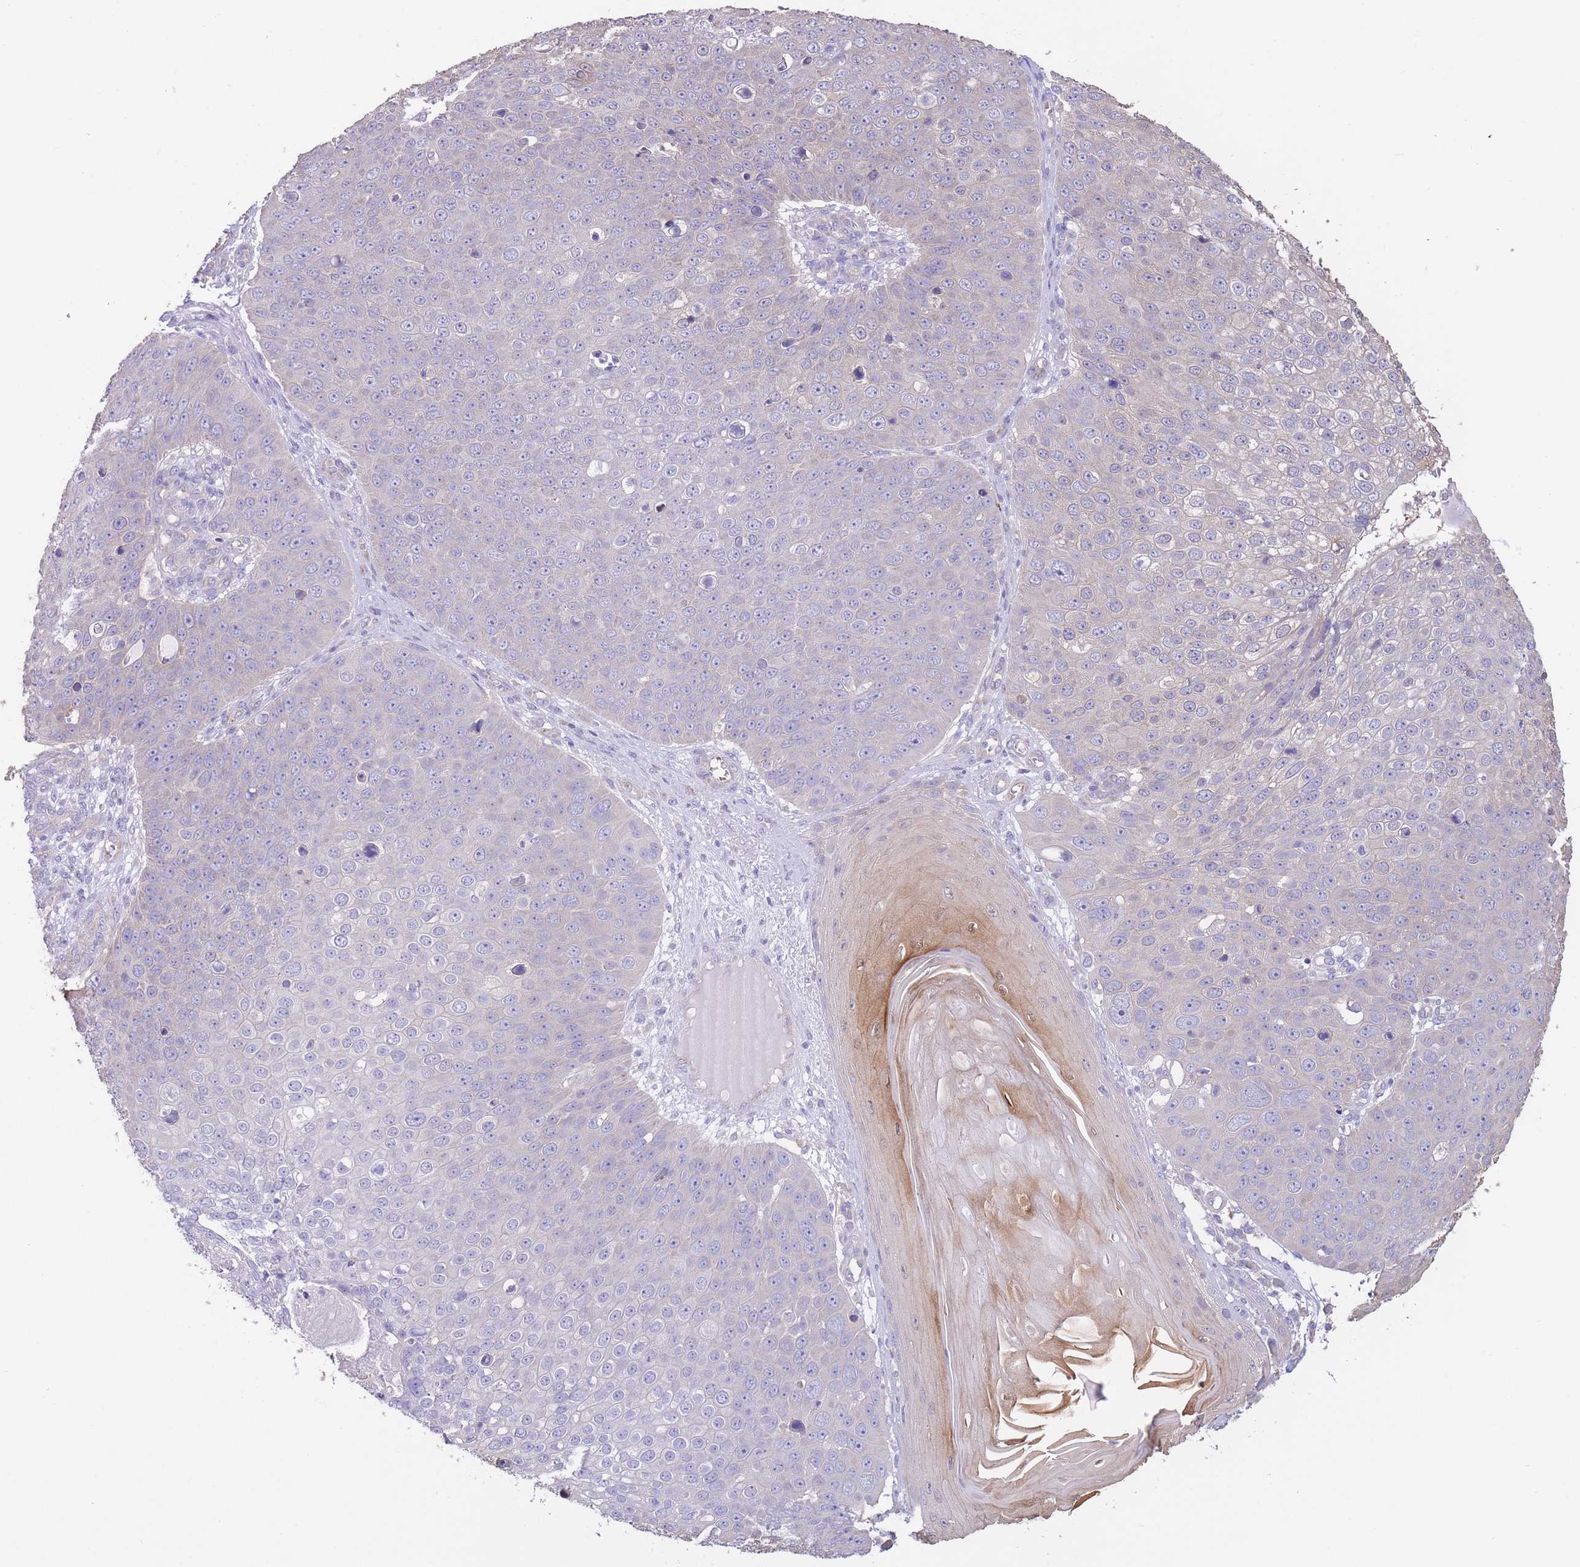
{"staining": {"intensity": "negative", "quantity": "none", "location": "none"}, "tissue": "skin cancer", "cell_type": "Tumor cells", "image_type": "cancer", "snomed": [{"axis": "morphology", "description": "Squamous cell carcinoma, NOS"}, {"axis": "topography", "description": "Skin"}], "caption": "DAB (3,3'-diaminobenzidine) immunohistochemical staining of skin squamous cell carcinoma displays no significant staining in tumor cells.", "gene": "ALS2CL", "patient": {"sex": "male", "age": 71}}